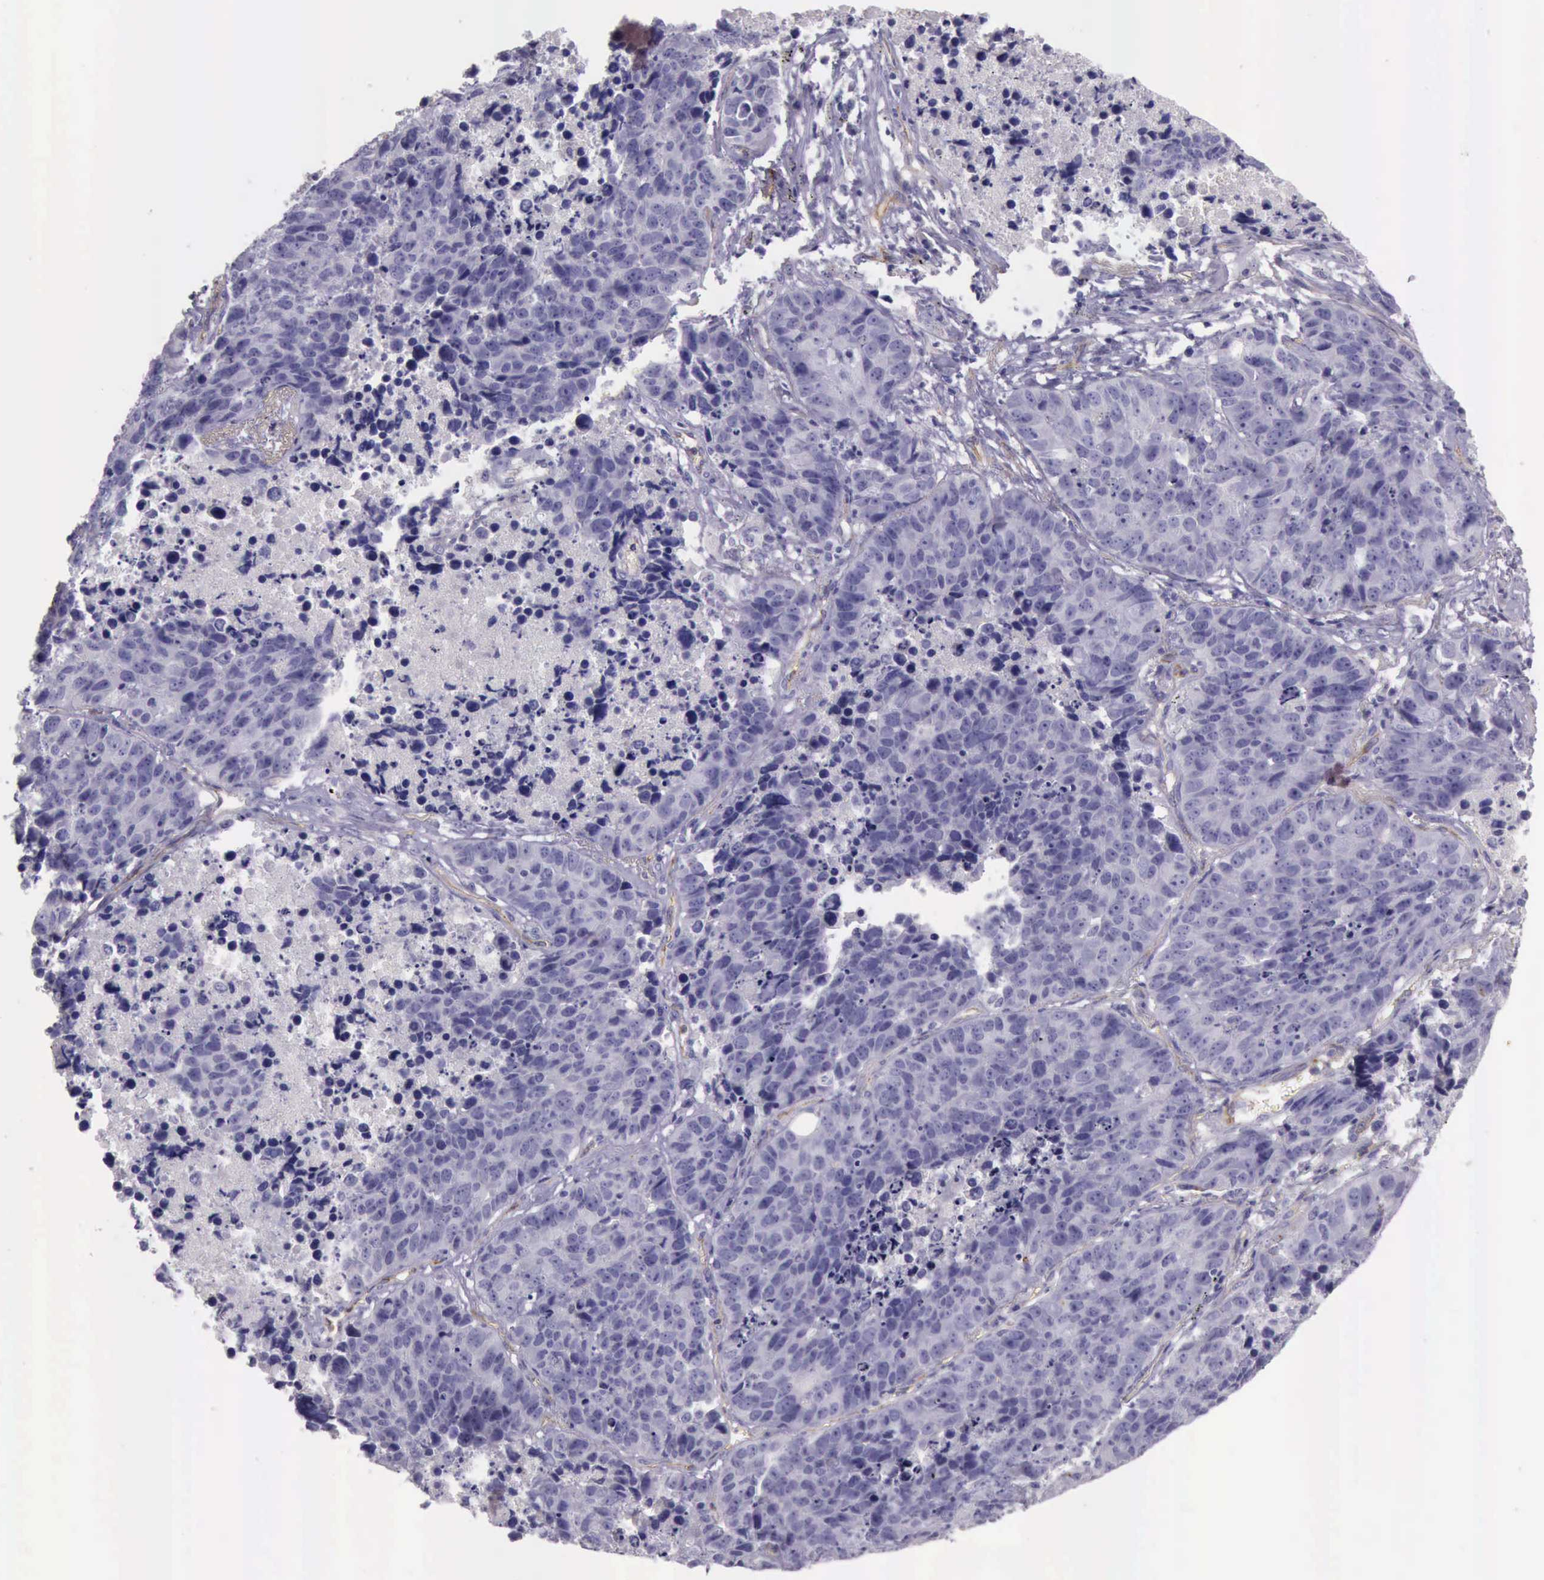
{"staining": {"intensity": "negative", "quantity": "none", "location": "none"}, "tissue": "lung cancer", "cell_type": "Tumor cells", "image_type": "cancer", "snomed": [{"axis": "morphology", "description": "Carcinoid, malignant, NOS"}, {"axis": "topography", "description": "Lung"}], "caption": "Protein analysis of lung carcinoid (malignant) reveals no significant expression in tumor cells.", "gene": "TCEANC", "patient": {"sex": "male", "age": 60}}